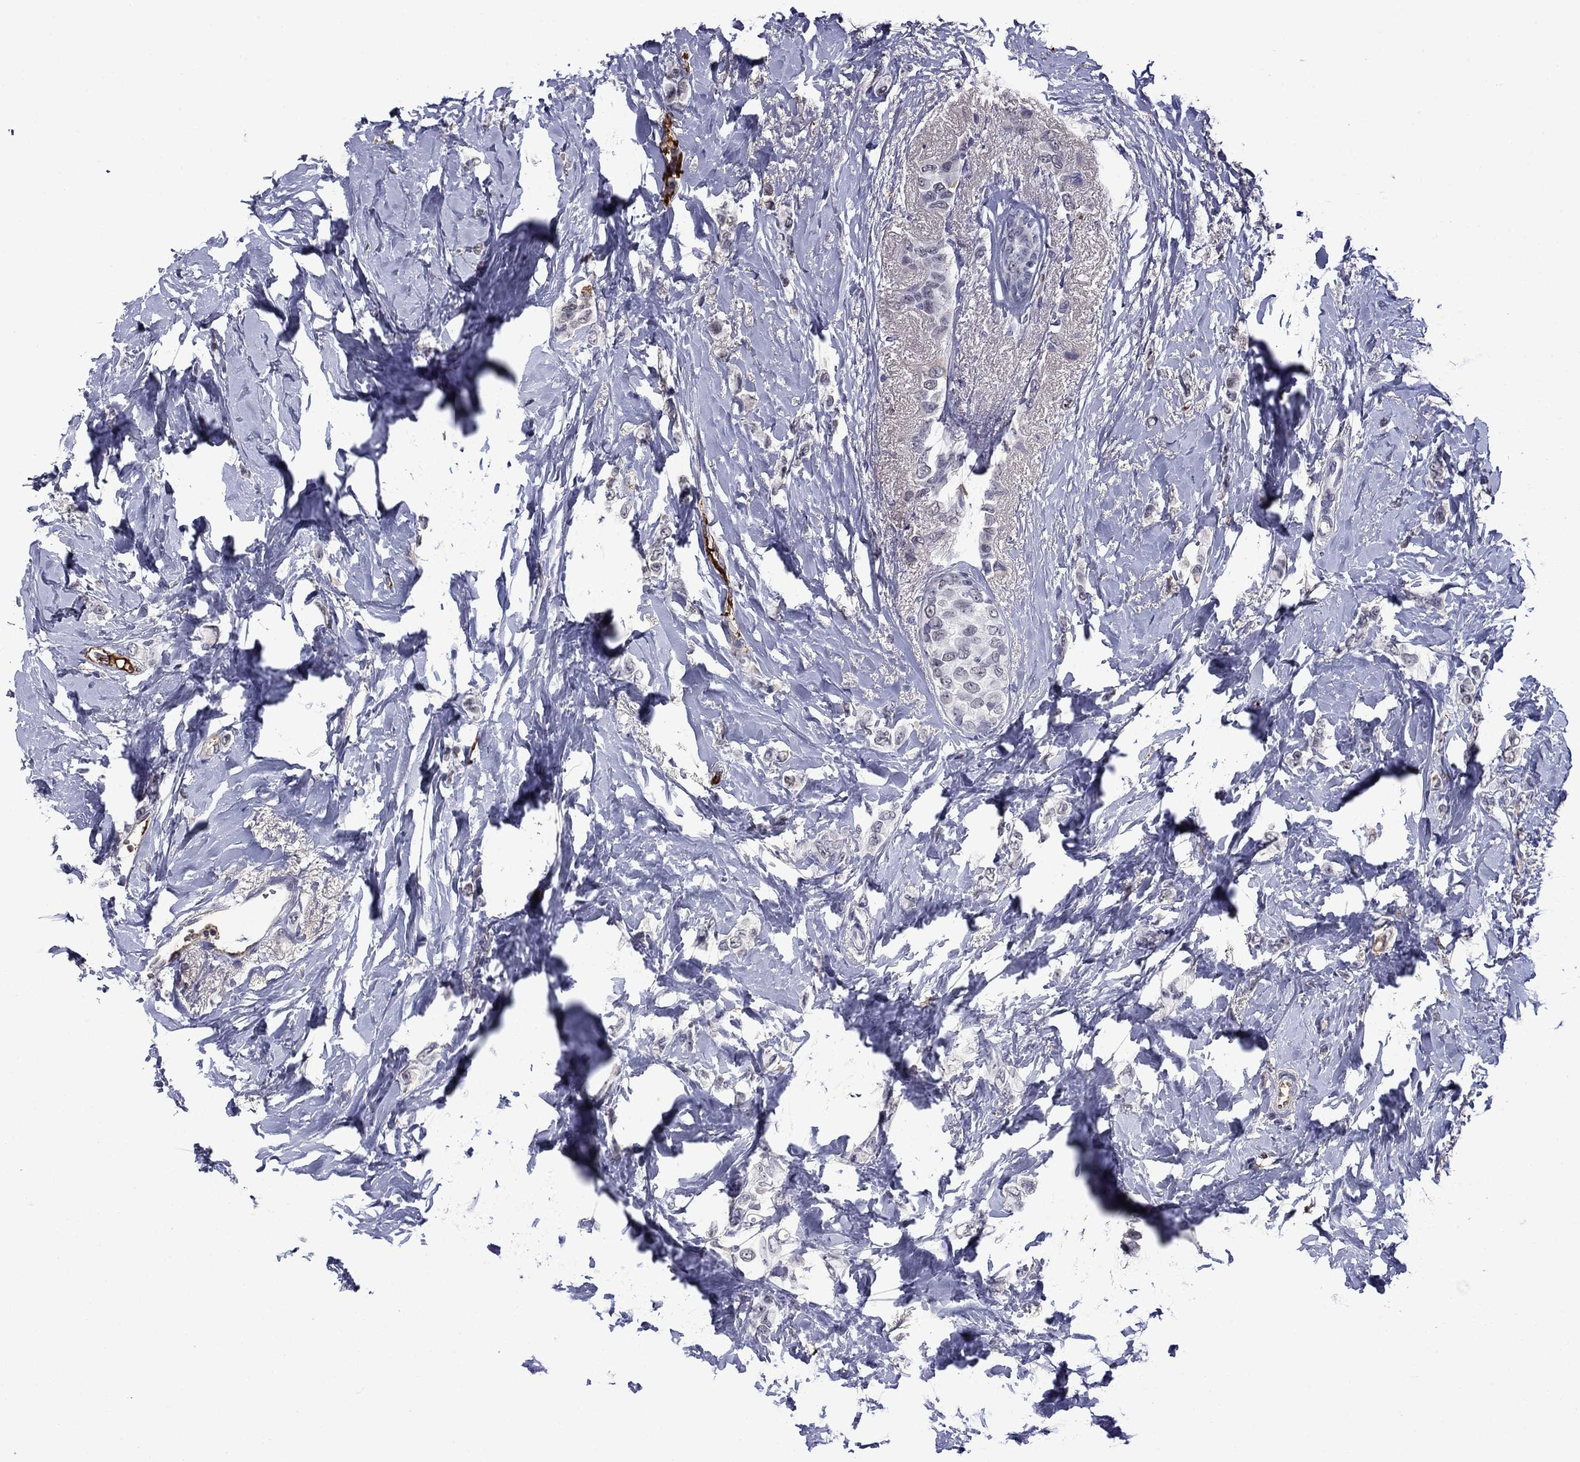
{"staining": {"intensity": "negative", "quantity": "none", "location": "none"}, "tissue": "breast cancer", "cell_type": "Tumor cells", "image_type": "cancer", "snomed": [{"axis": "morphology", "description": "Lobular carcinoma"}, {"axis": "topography", "description": "Breast"}], "caption": "A micrograph of breast cancer stained for a protein exhibits no brown staining in tumor cells.", "gene": "APOA2", "patient": {"sex": "female", "age": 66}}